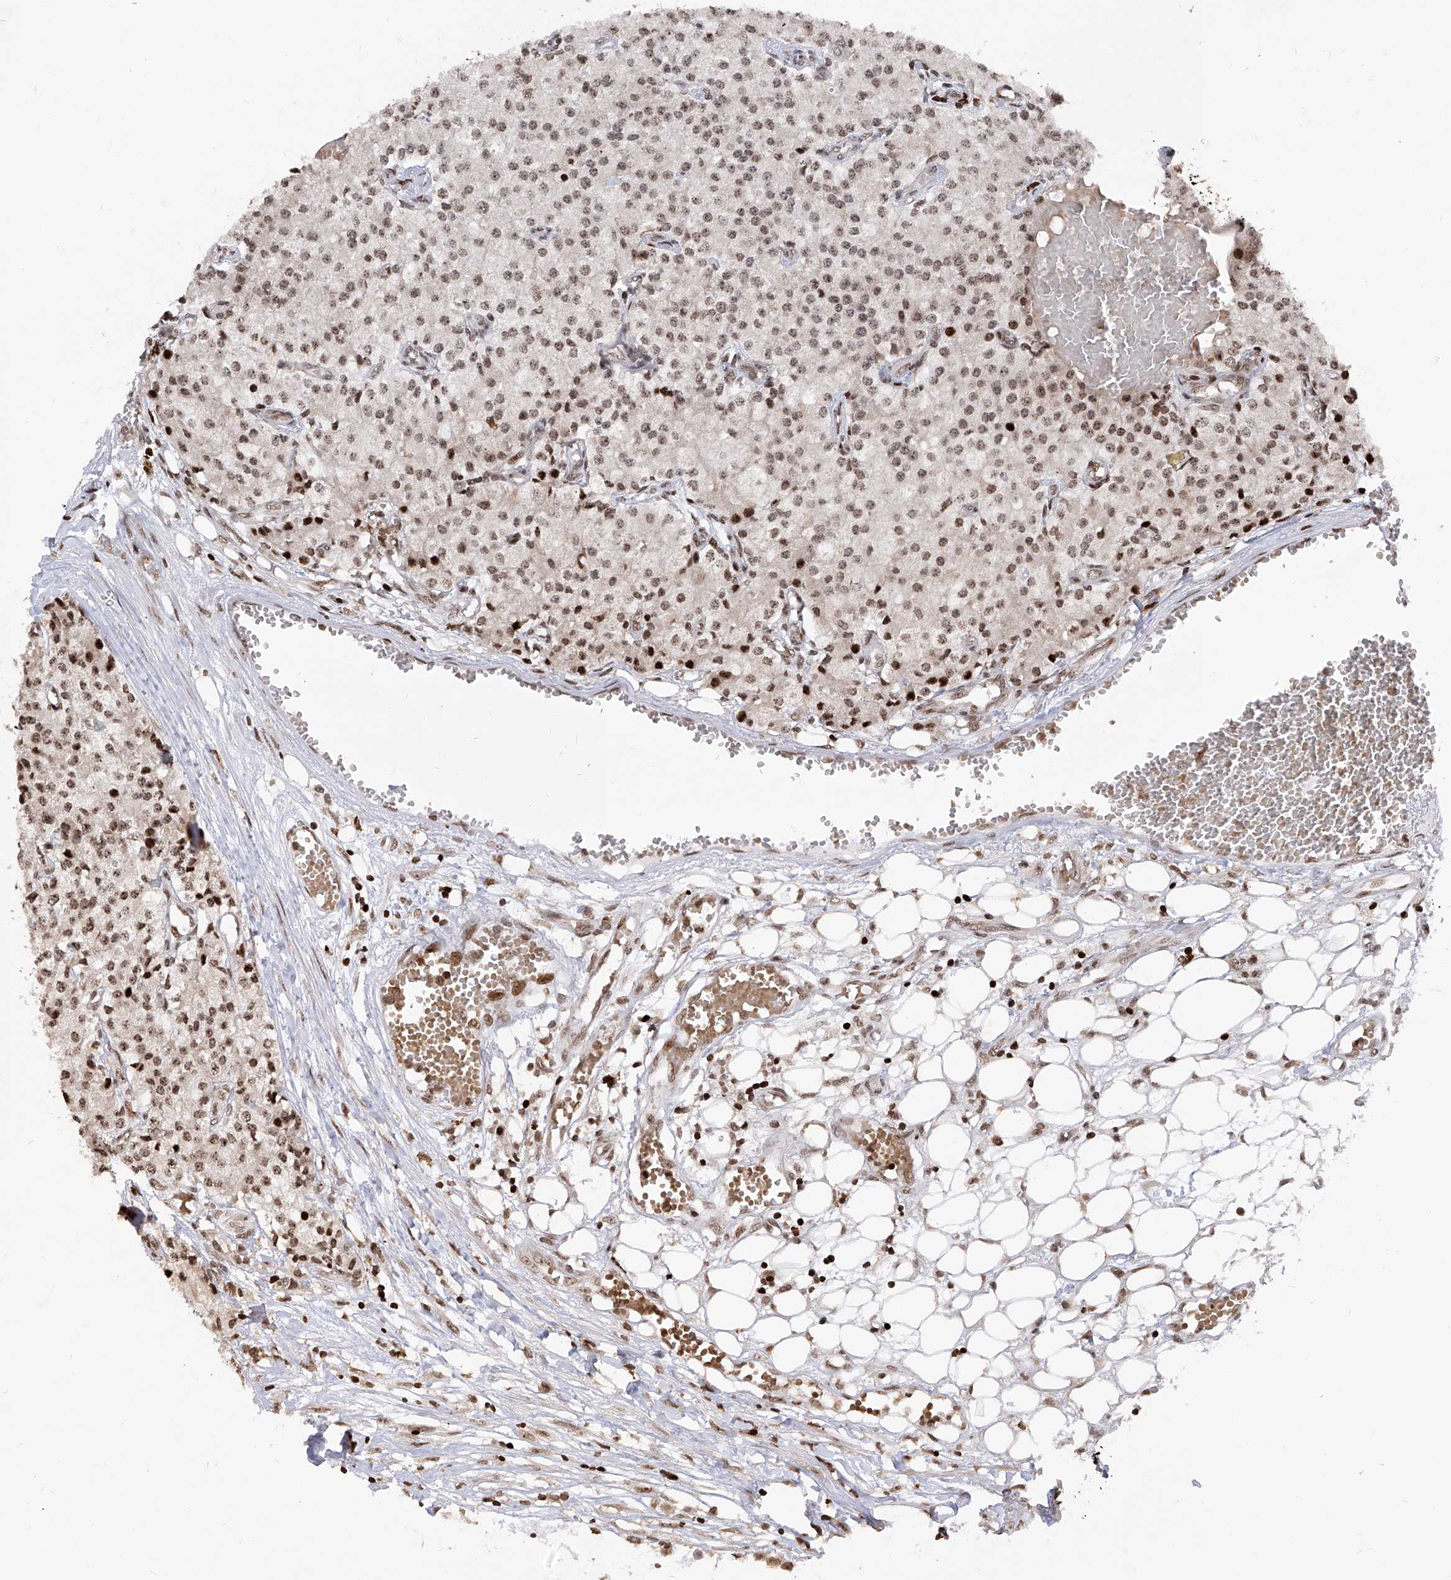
{"staining": {"intensity": "moderate", "quantity": ">75%", "location": "nuclear"}, "tissue": "carcinoid", "cell_type": "Tumor cells", "image_type": "cancer", "snomed": [{"axis": "morphology", "description": "Carcinoid, malignant, NOS"}, {"axis": "topography", "description": "Colon"}], "caption": "Immunohistochemical staining of carcinoid exhibits medium levels of moderate nuclear protein positivity in about >75% of tumor cells.", "gene": "PAK1IP1", "patient": {"sex": "female", "age": 52}}